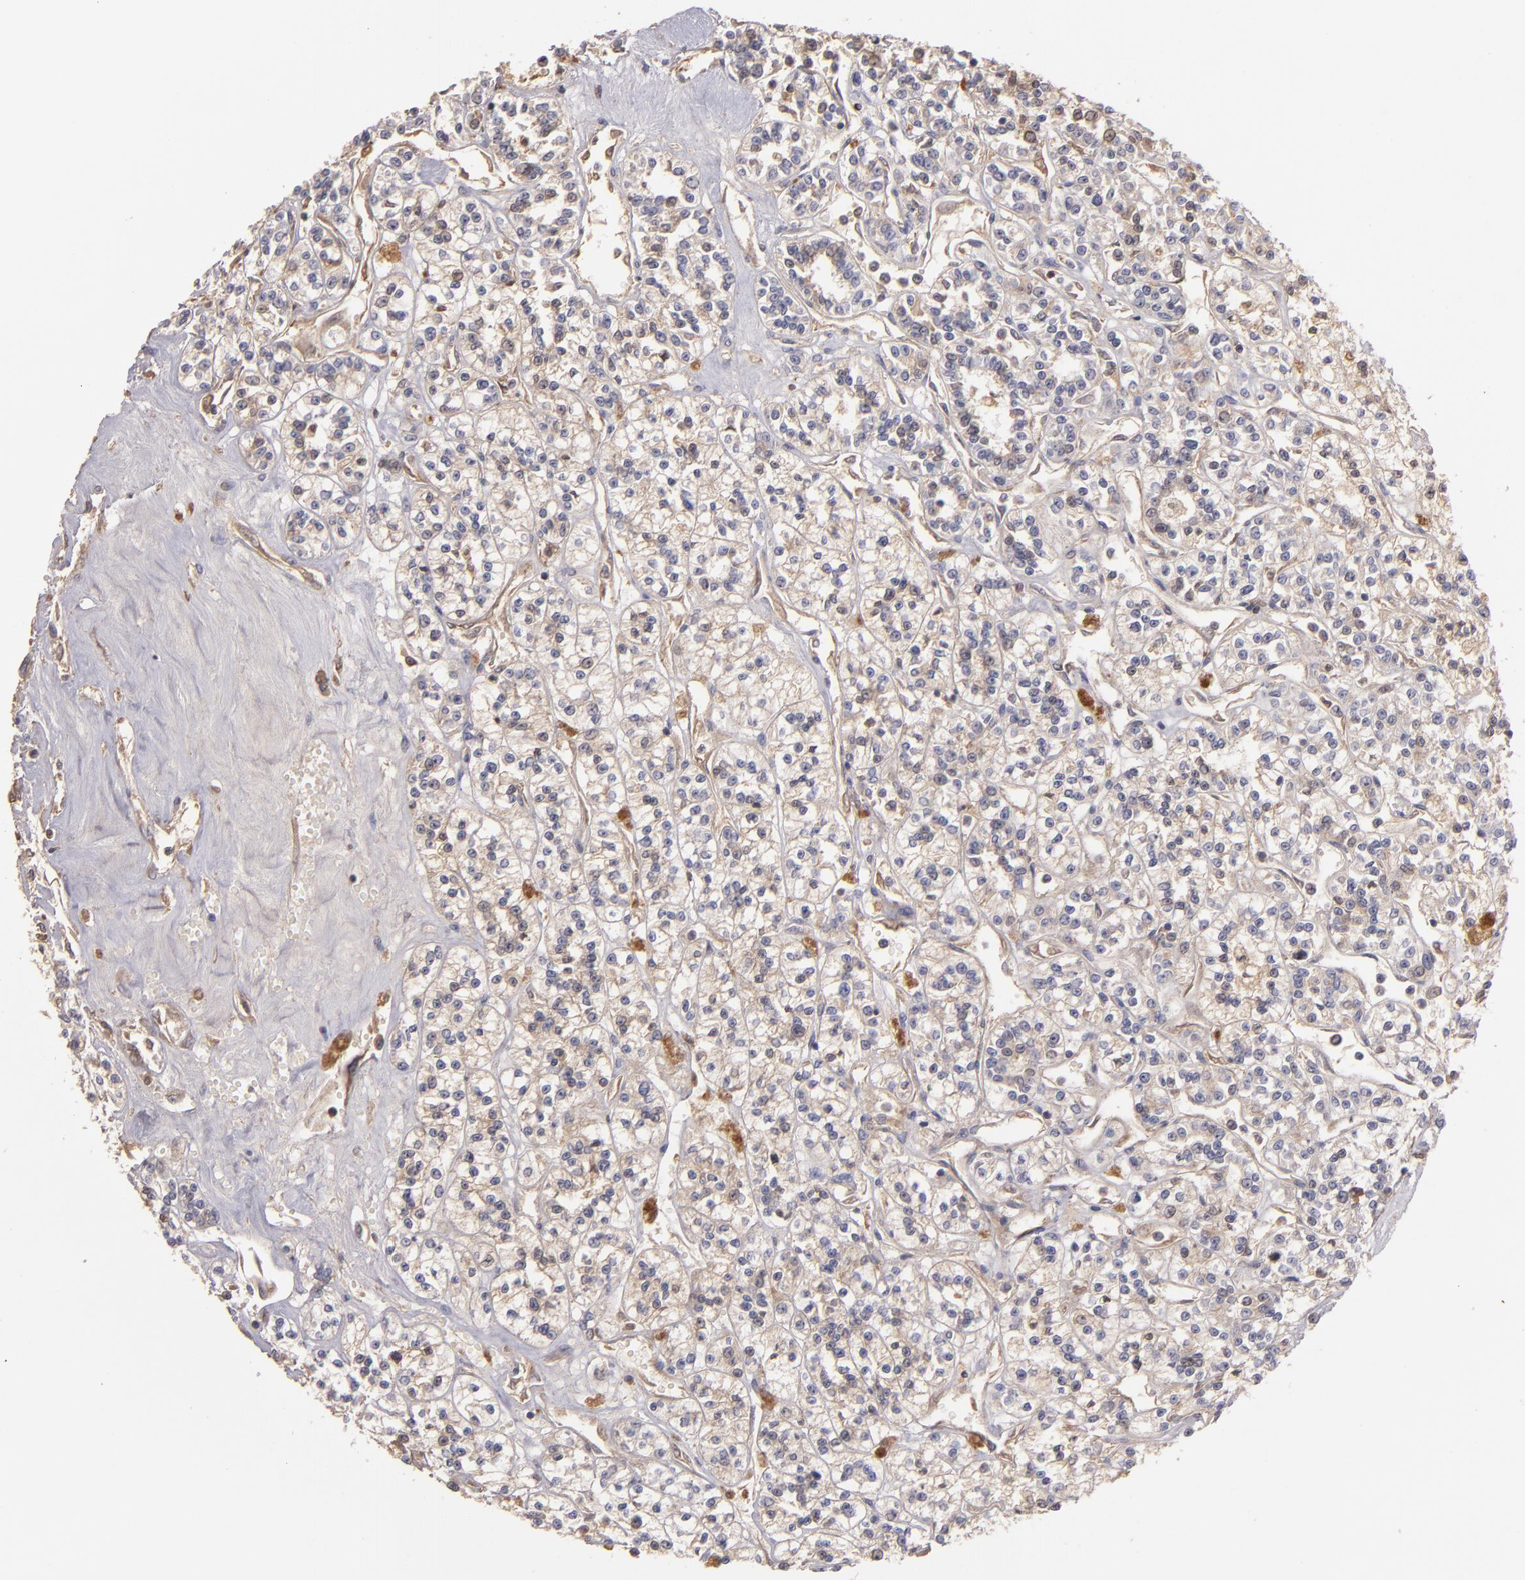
{"staining": {"intensity": "weak", "quantity": "<25%", "location": "cytoplasmic/membranous"}, "tissue": "renal cancer", "cell_type": "Tumor cells", "image_type": "cancer", "snomed": [{"axis": "morphology", "description": "Adenocarcinoma, NOS"}, {"axis": "topography", "description": "Kidney"}], "caption": "Human renal cancer stained for a protein using IHC reveals no positivity in tumor cells.", "gene": "UPF3B", "patient": {"sex": "female", "age": 76}}